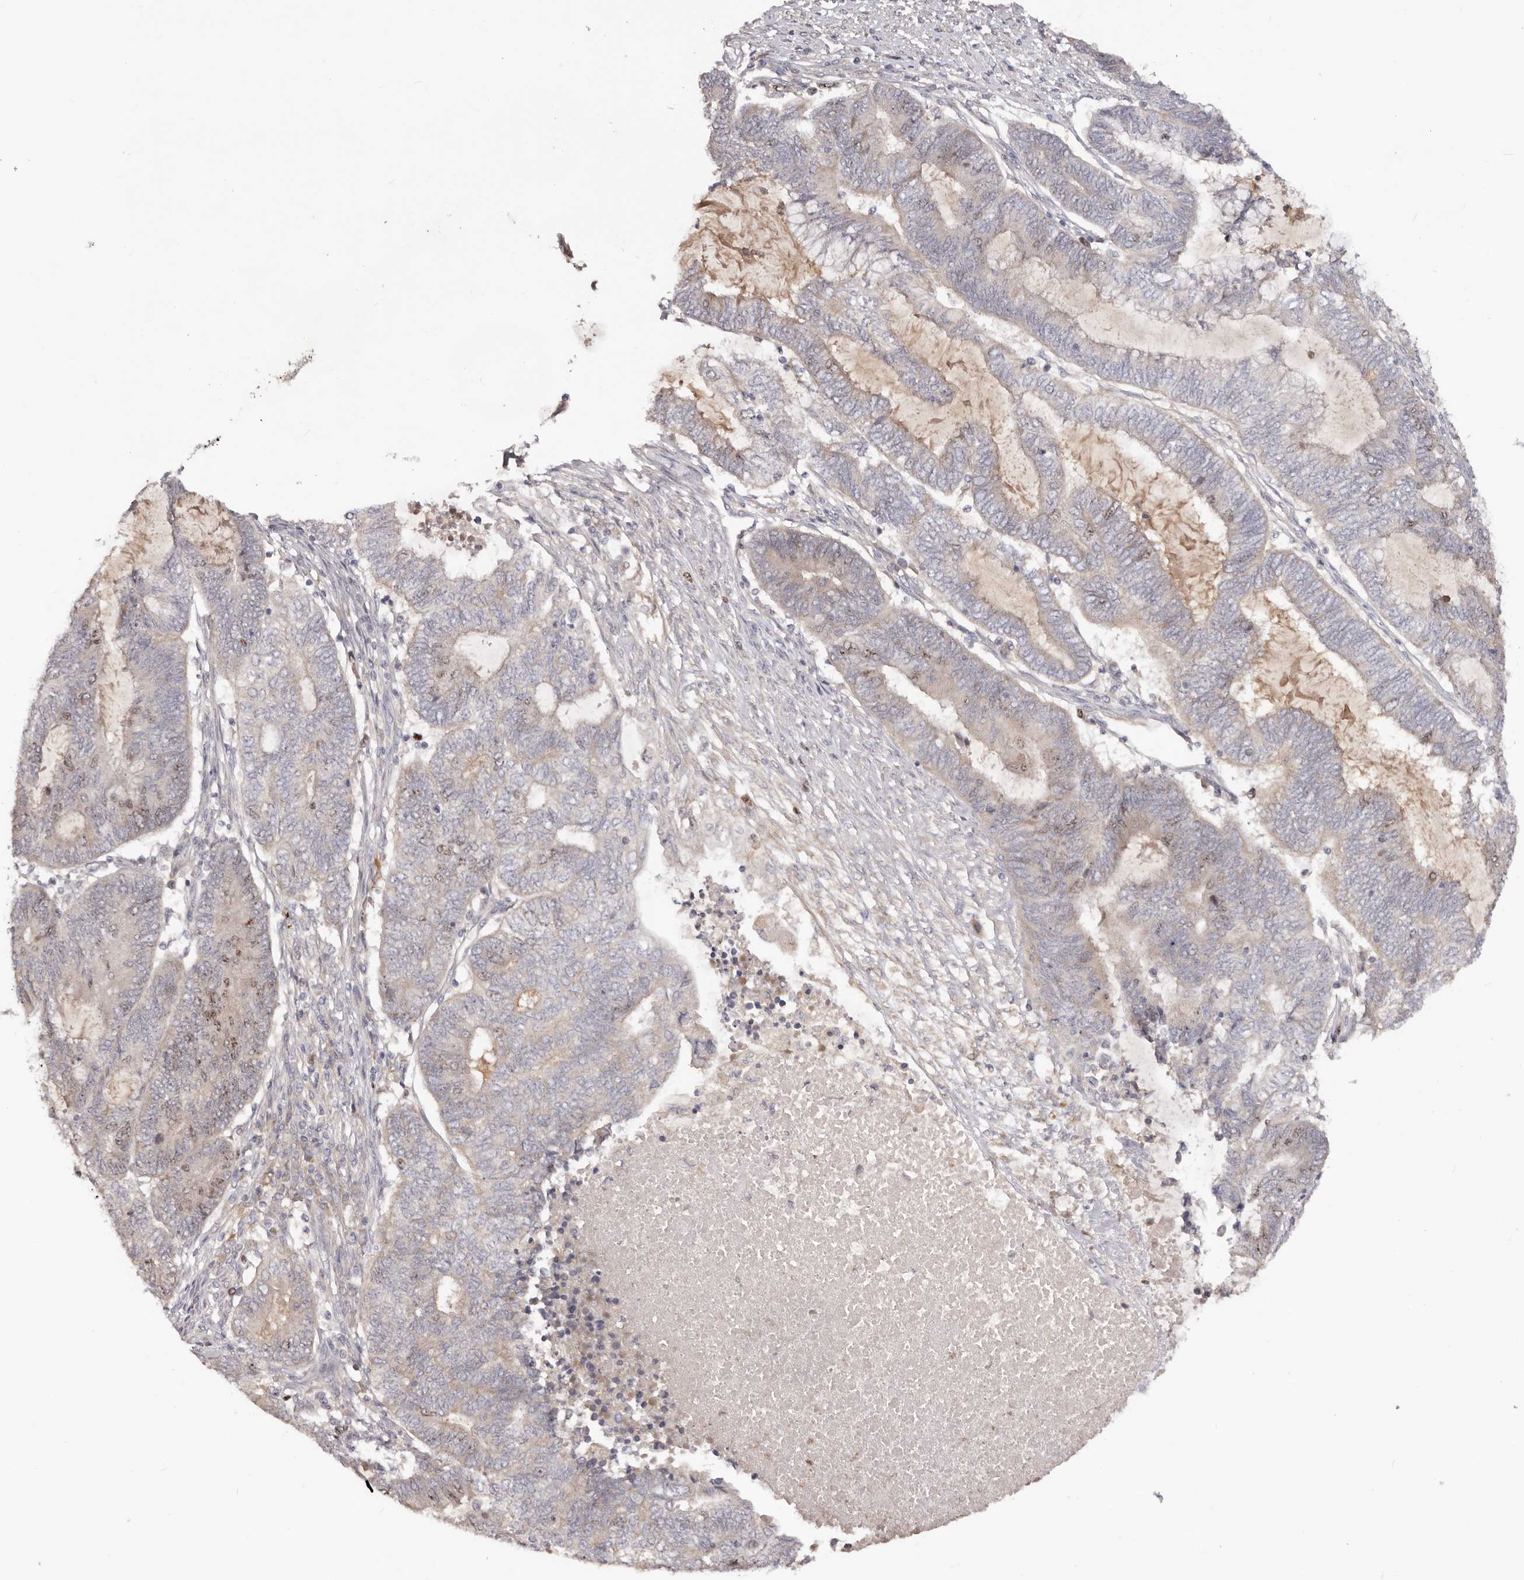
{"staining": {"intensity": "weak", "quantity": "<25%", "location": "nuclear"}, "tissue": "endometrial cancer", "cell_type": "Tumor cells", "image_type": "cancer", "snomed": [{"axis": "morphology", "description": "Adenocarcinoma, NOS"}, {"axis": "topography", "description": "Uterus"}, {"axis": "topography", "description": "Endometrium"}], "caption": "Tumor cells show no significant expression in endometrial adenocarcinoma.", "gene": "CCDC190", "patient": {"sex": "female", "age": 70}}